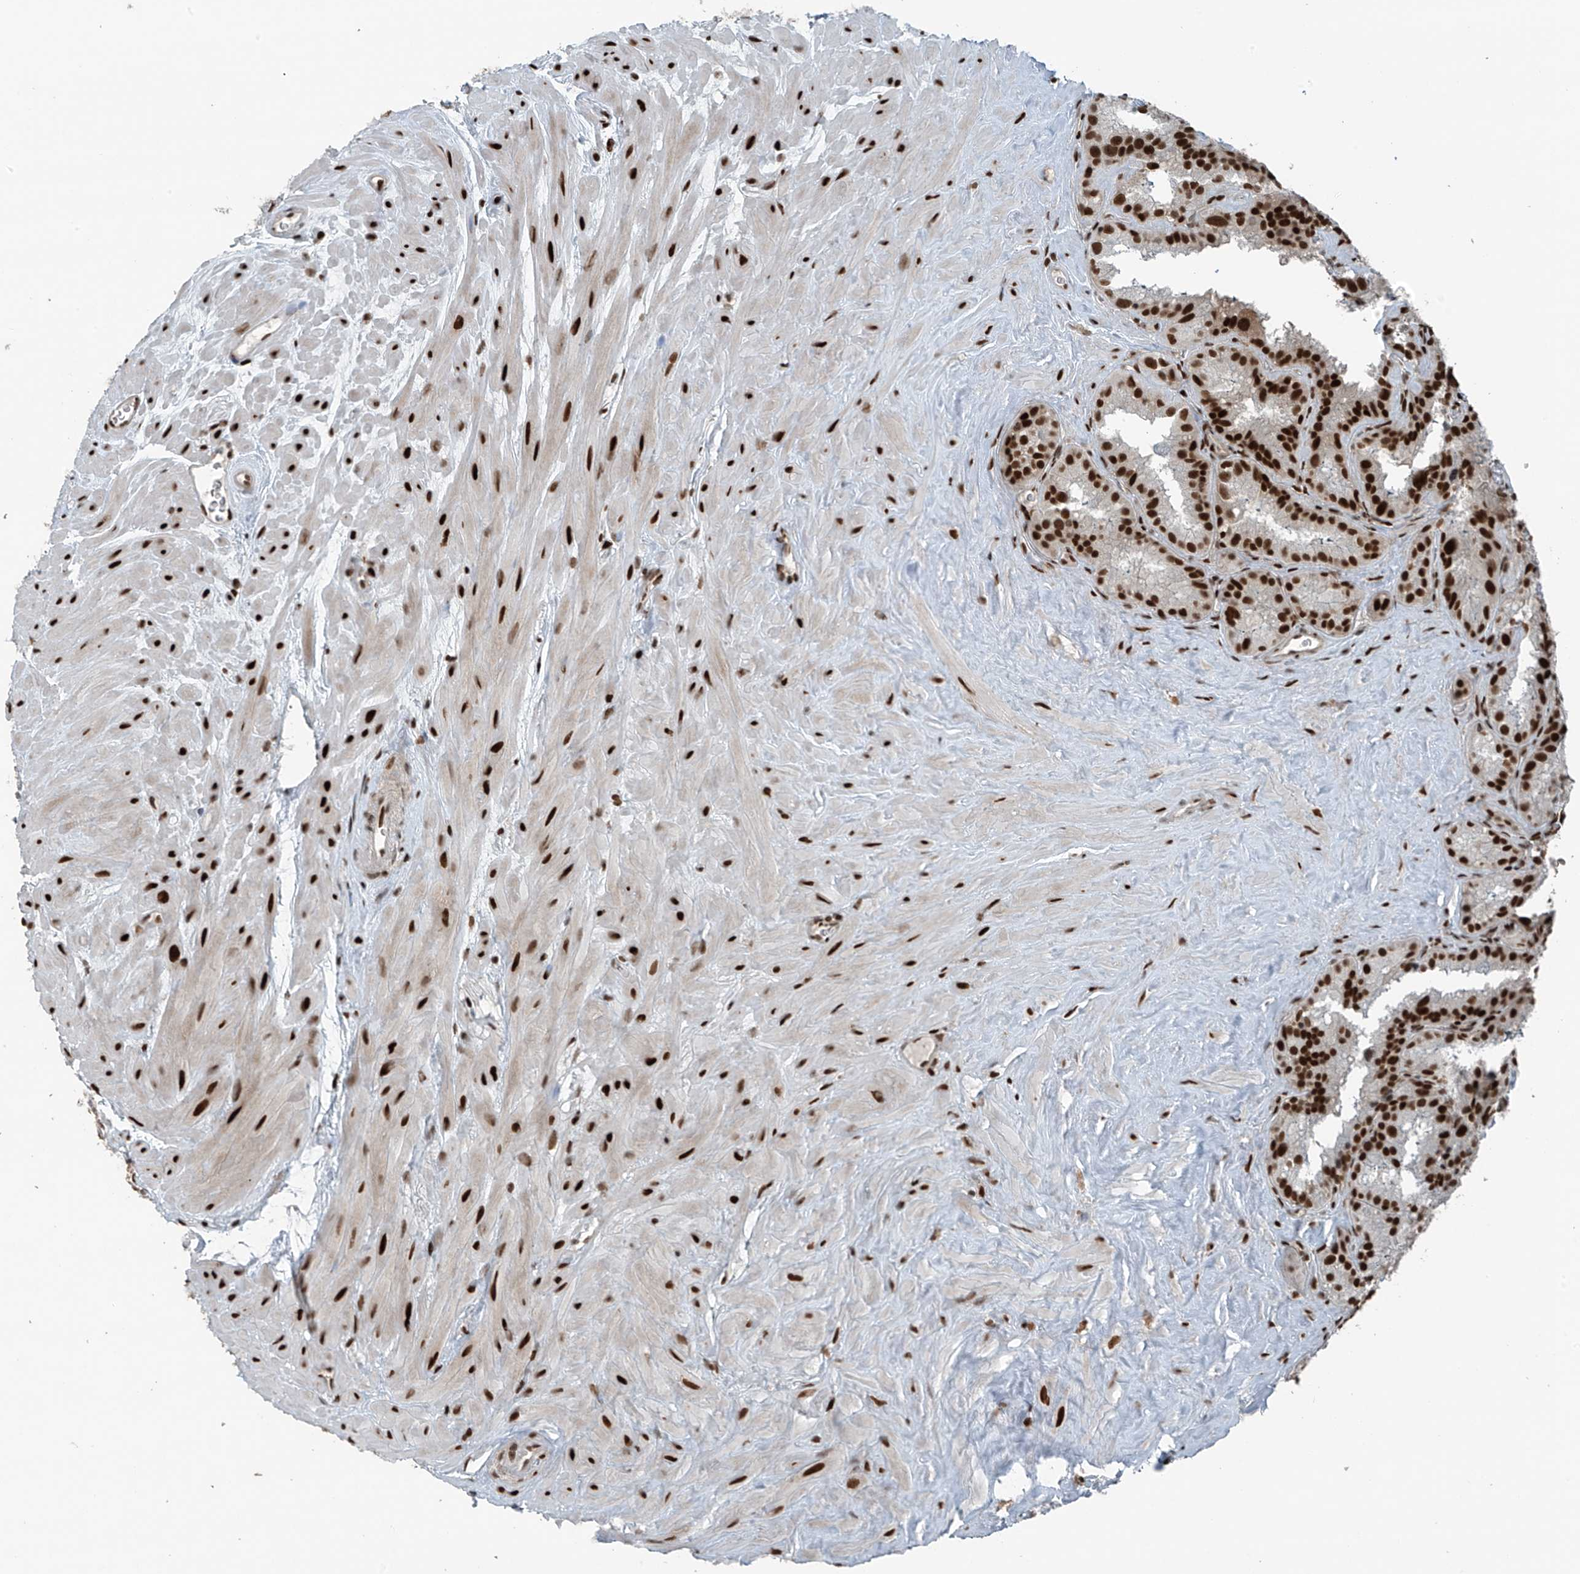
{"staining": {"intensity": "strong", "quantity": ">75%", "location": "nuclear"}, "tissue": "seminal vesicle", "cell_type": "Glandular cells", "image_type": "normal", "snomed": [{"axis": "morphology", "description": "Normal tissue, NOS"}, {"axis": "topography", "description": "Prostate"}, {"axis": "topography", "description": "Seminal veicle"}], "caption": "The histopathology image demonstrates a brown stain indicating the presence of a protein in the nuclear of glandular cells in seminal vesicle. The protein is stained brown, and the nuclei are stained in blue (DAB IHC with brightfield microscopy, high magnification).", "gene": "PCNP", "patient": {"sex": "male", "age": 59}}